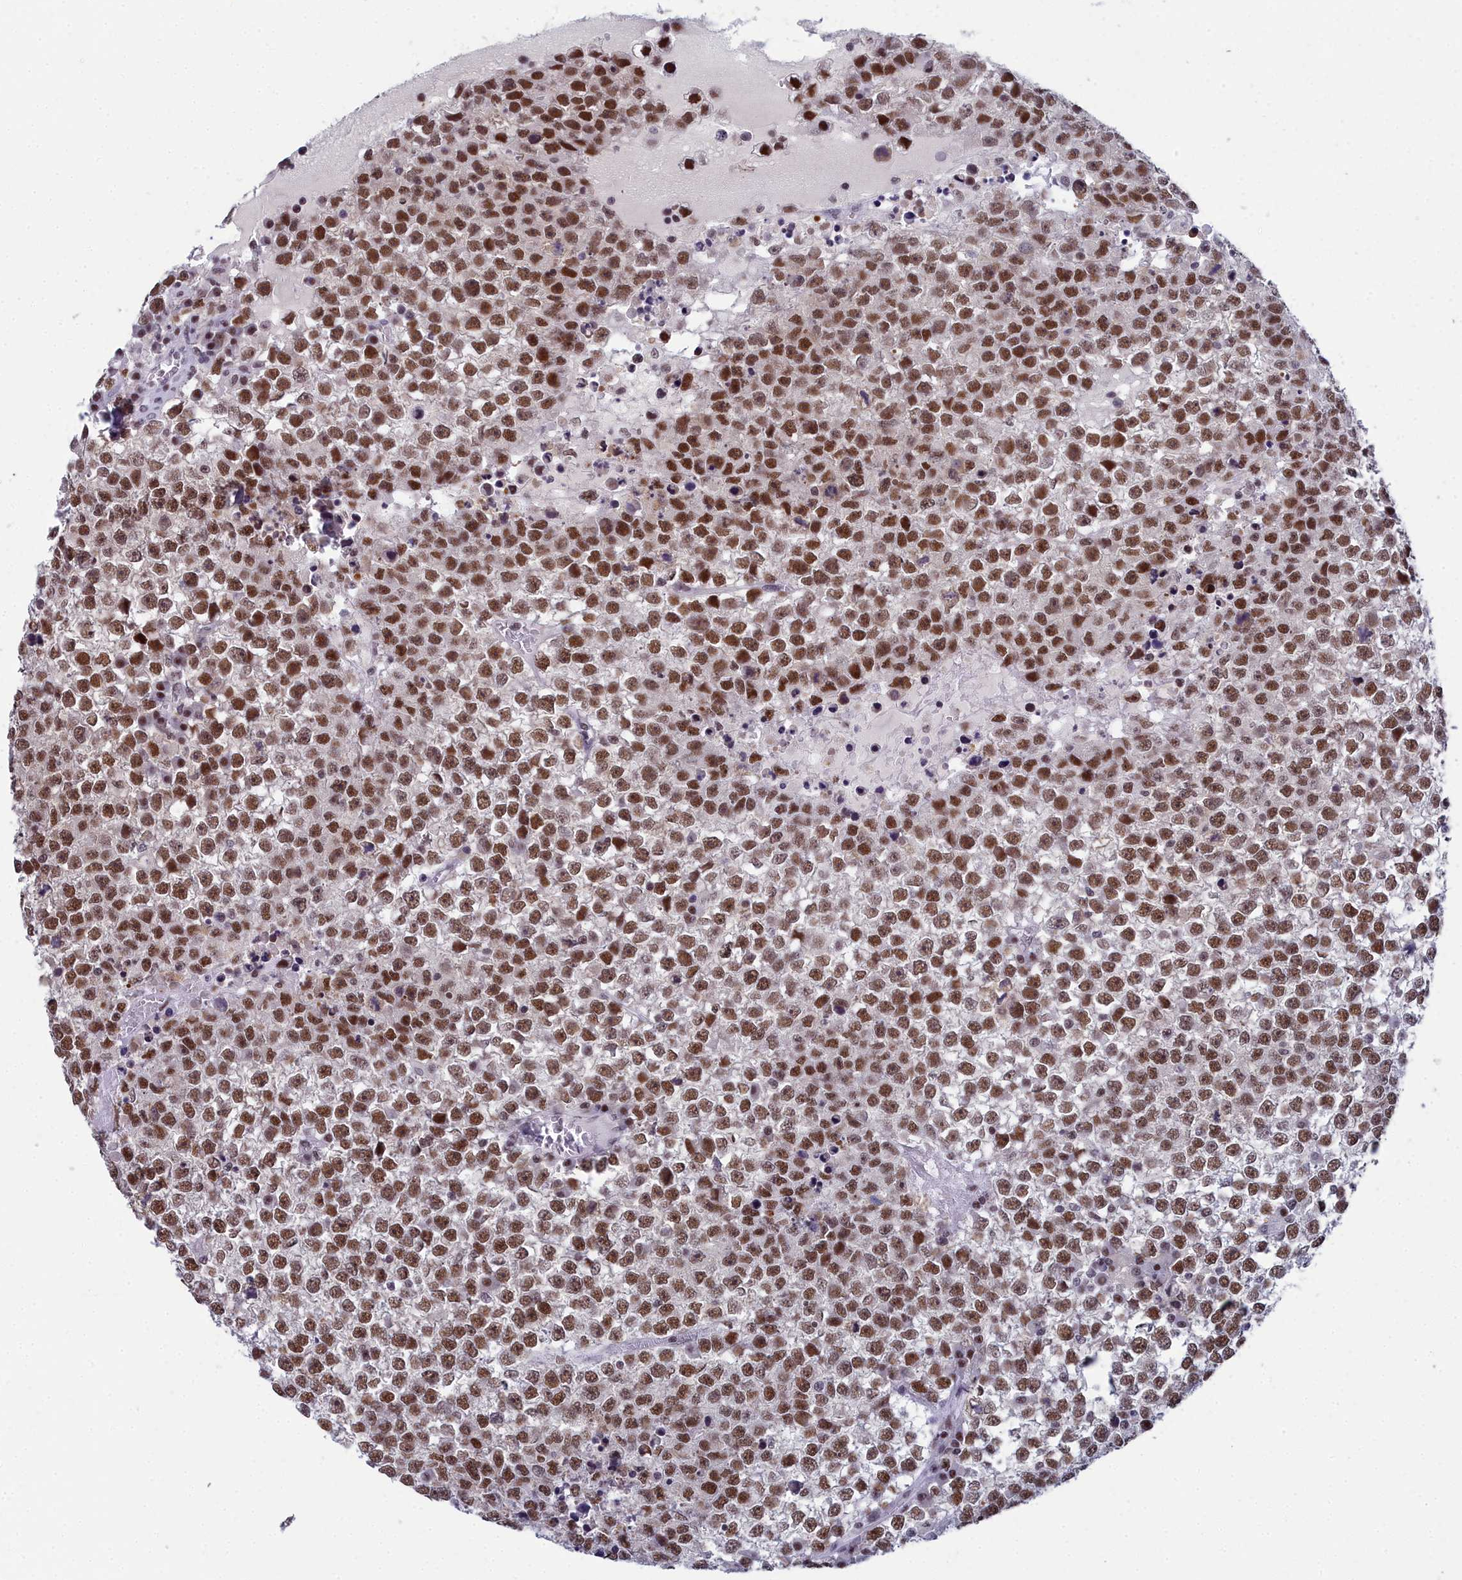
{"staining": {"intensity": "strong", "quantity": "25%-75%", "location": "nuclear"}, "tissue": "testis cancer", "cell_type": "Tumor cells", "image_type": "cancer", "snomed": [{"axis": "morphology", "description": "Seminoma, NOS"}, {"axis": "topography", "description": "Testis"}], "caption": "This is a micrograph of IHC staining of seminoma (testis), which shows strong staining in the nuclear of tumor cells.", "gene": "CCDC97", "patient": {"sex": "male", "age": 65}}